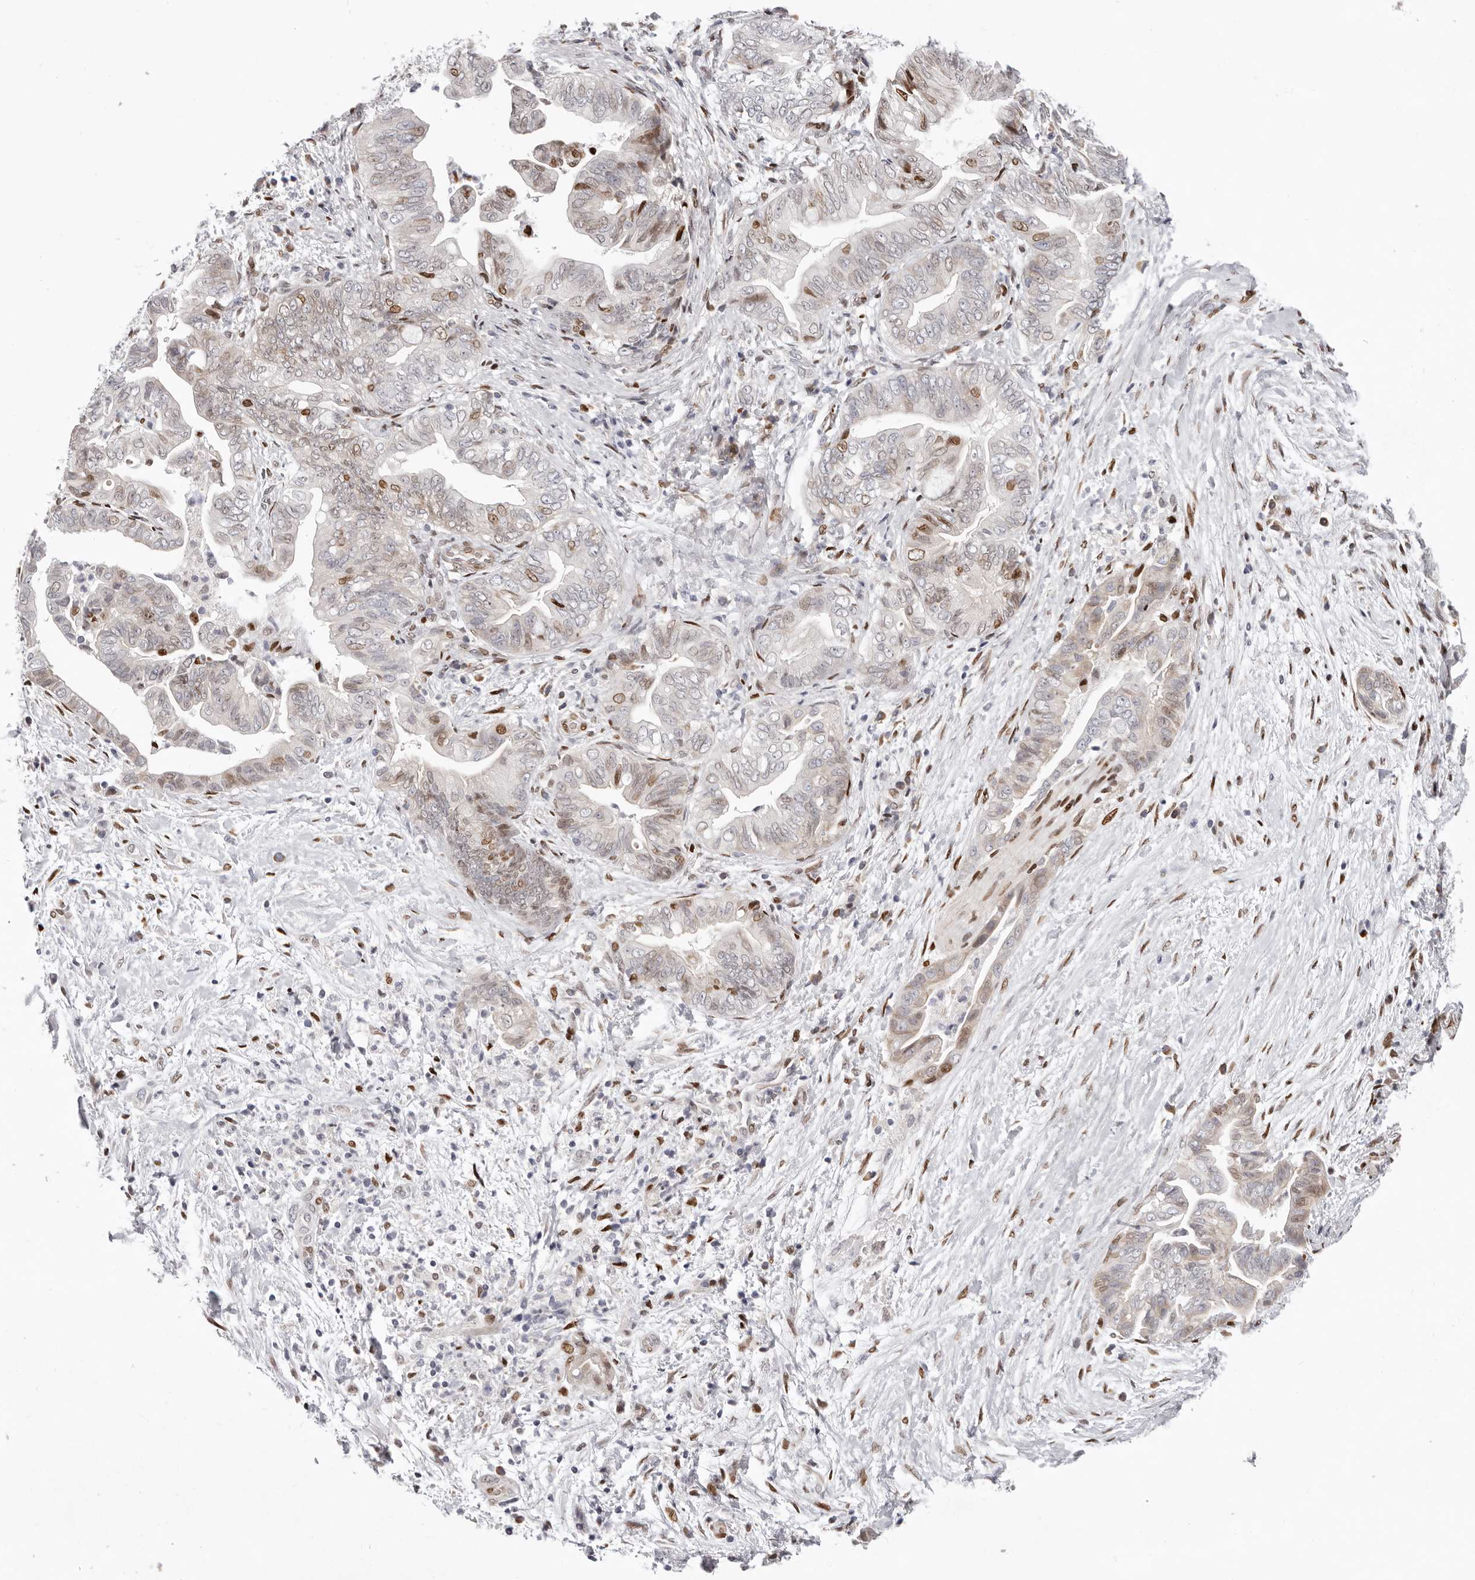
{"staining": {"intensity": "moderate", "quantity": "<25%", "location": "nuclear"}, "tissue": "pancreatic cancer", "cell_type": "Tumor cells", "image_type": "cancer", "snomed": [{"axis": "morphology", "description": "Adenocarcinoma, NOS"}, {"axis": "topography", "description": "Pancreas"}], "caption": "A brown stain highlights moderate nuclear positivity of a protein in human pancreatic cancer tumor cells.", "gene": "SRP19", "patient": {"sex": "male", "age": 75}}